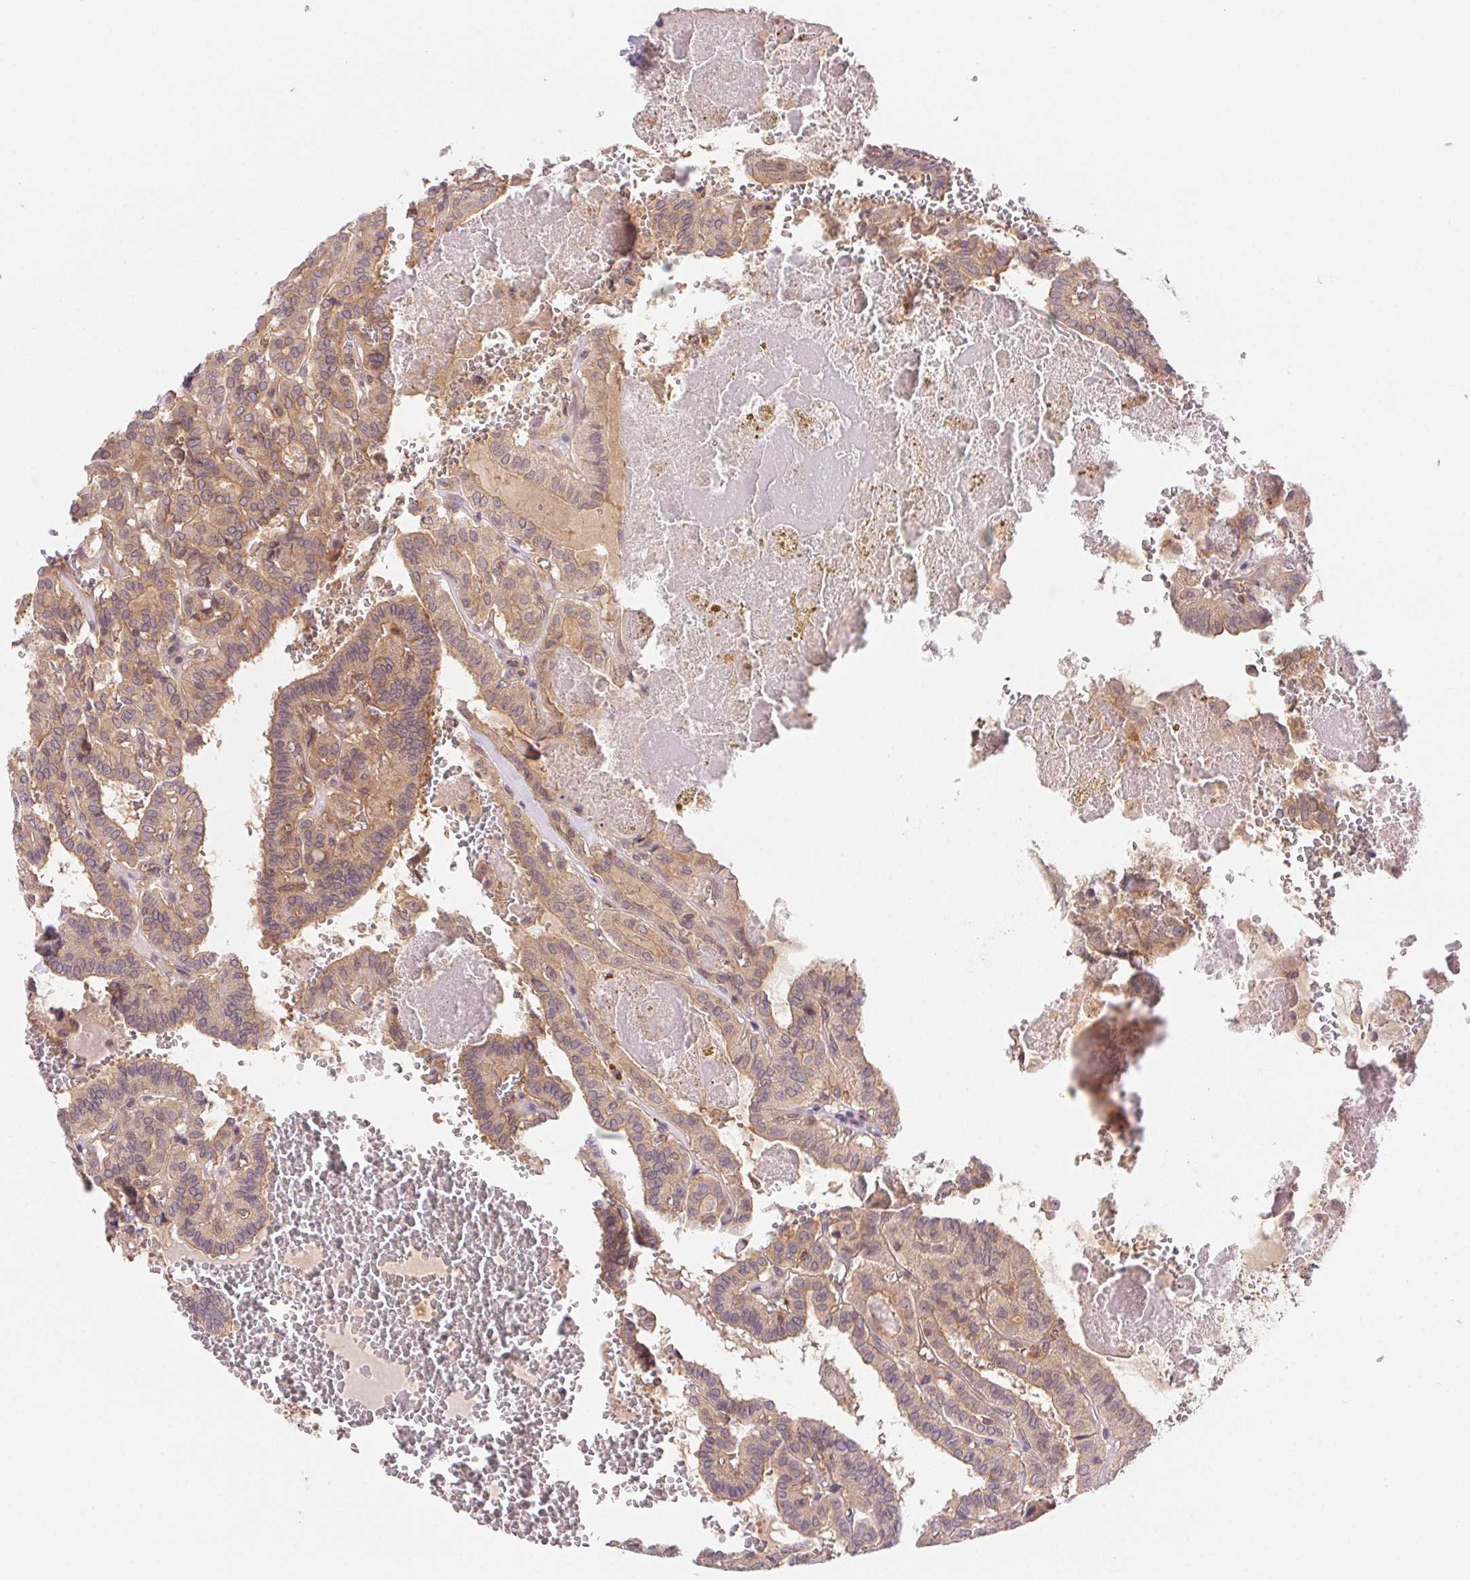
{"staining": {"intensity": "weak", "quantity": ">75%", "location": "cytoplasmic/membranous"}, "tissue": "thyroid cancer", "cell_type": "Tumor cells", "image_type": "cancer", "snomed": [{"axis": "morphology", "description": "Papillary adenocarcinoma, NOS"}, {"axis": "topography", "description": "Thyroid gland"}], "caption": "DAB (3,3'-diaminobenzidine) immunohistochemical staining of human thyroid cancer (papillary adenocarcinoma) shows weak cytoplasmic/membranous protein expression in approximately >75% of tumor cells.", "gene": "PRKAA1", "patient": {"sex": "female", "age": 21}}